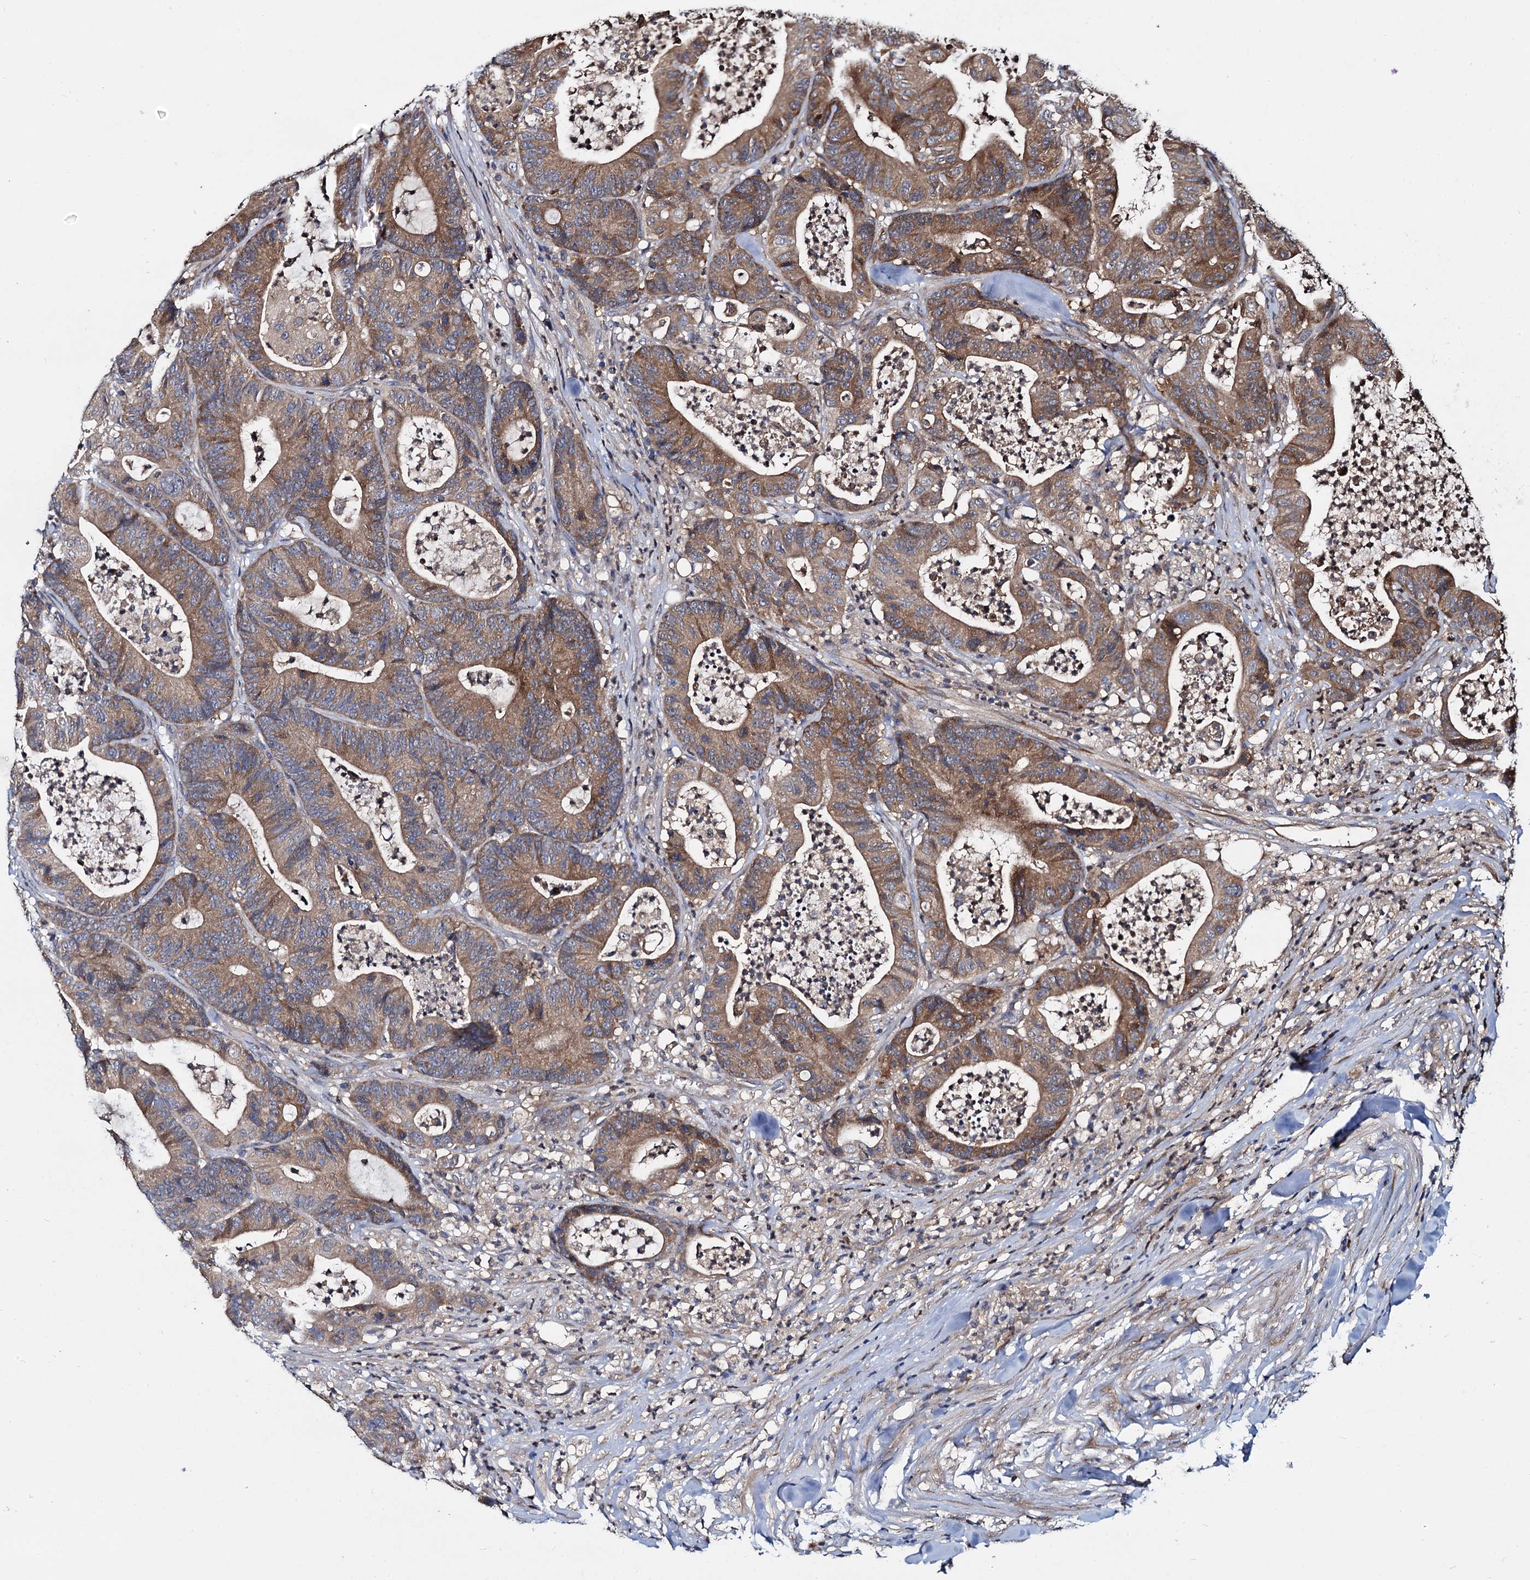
{"staining": {"intensity": "moderate", "quantity": ">75%", "location": "cytoplasmic/membranous"}, "tissue": "colorectal cancer", "cell_type": "Tumor cells", "image_type": "cancer", "snomed": [{"axis": "morphology", "description": "Adenocarcinoma, NOS"}, {"axis": "topography", "description": "Colon"}], "caption": "Moderate cytoplasmic/membranous protein expression is appreciated in about >75% of tumor cells in adenocarcinoma (colorectal).", "gene": "CEP192", "patient": {"sex": "female", "age": 84}}